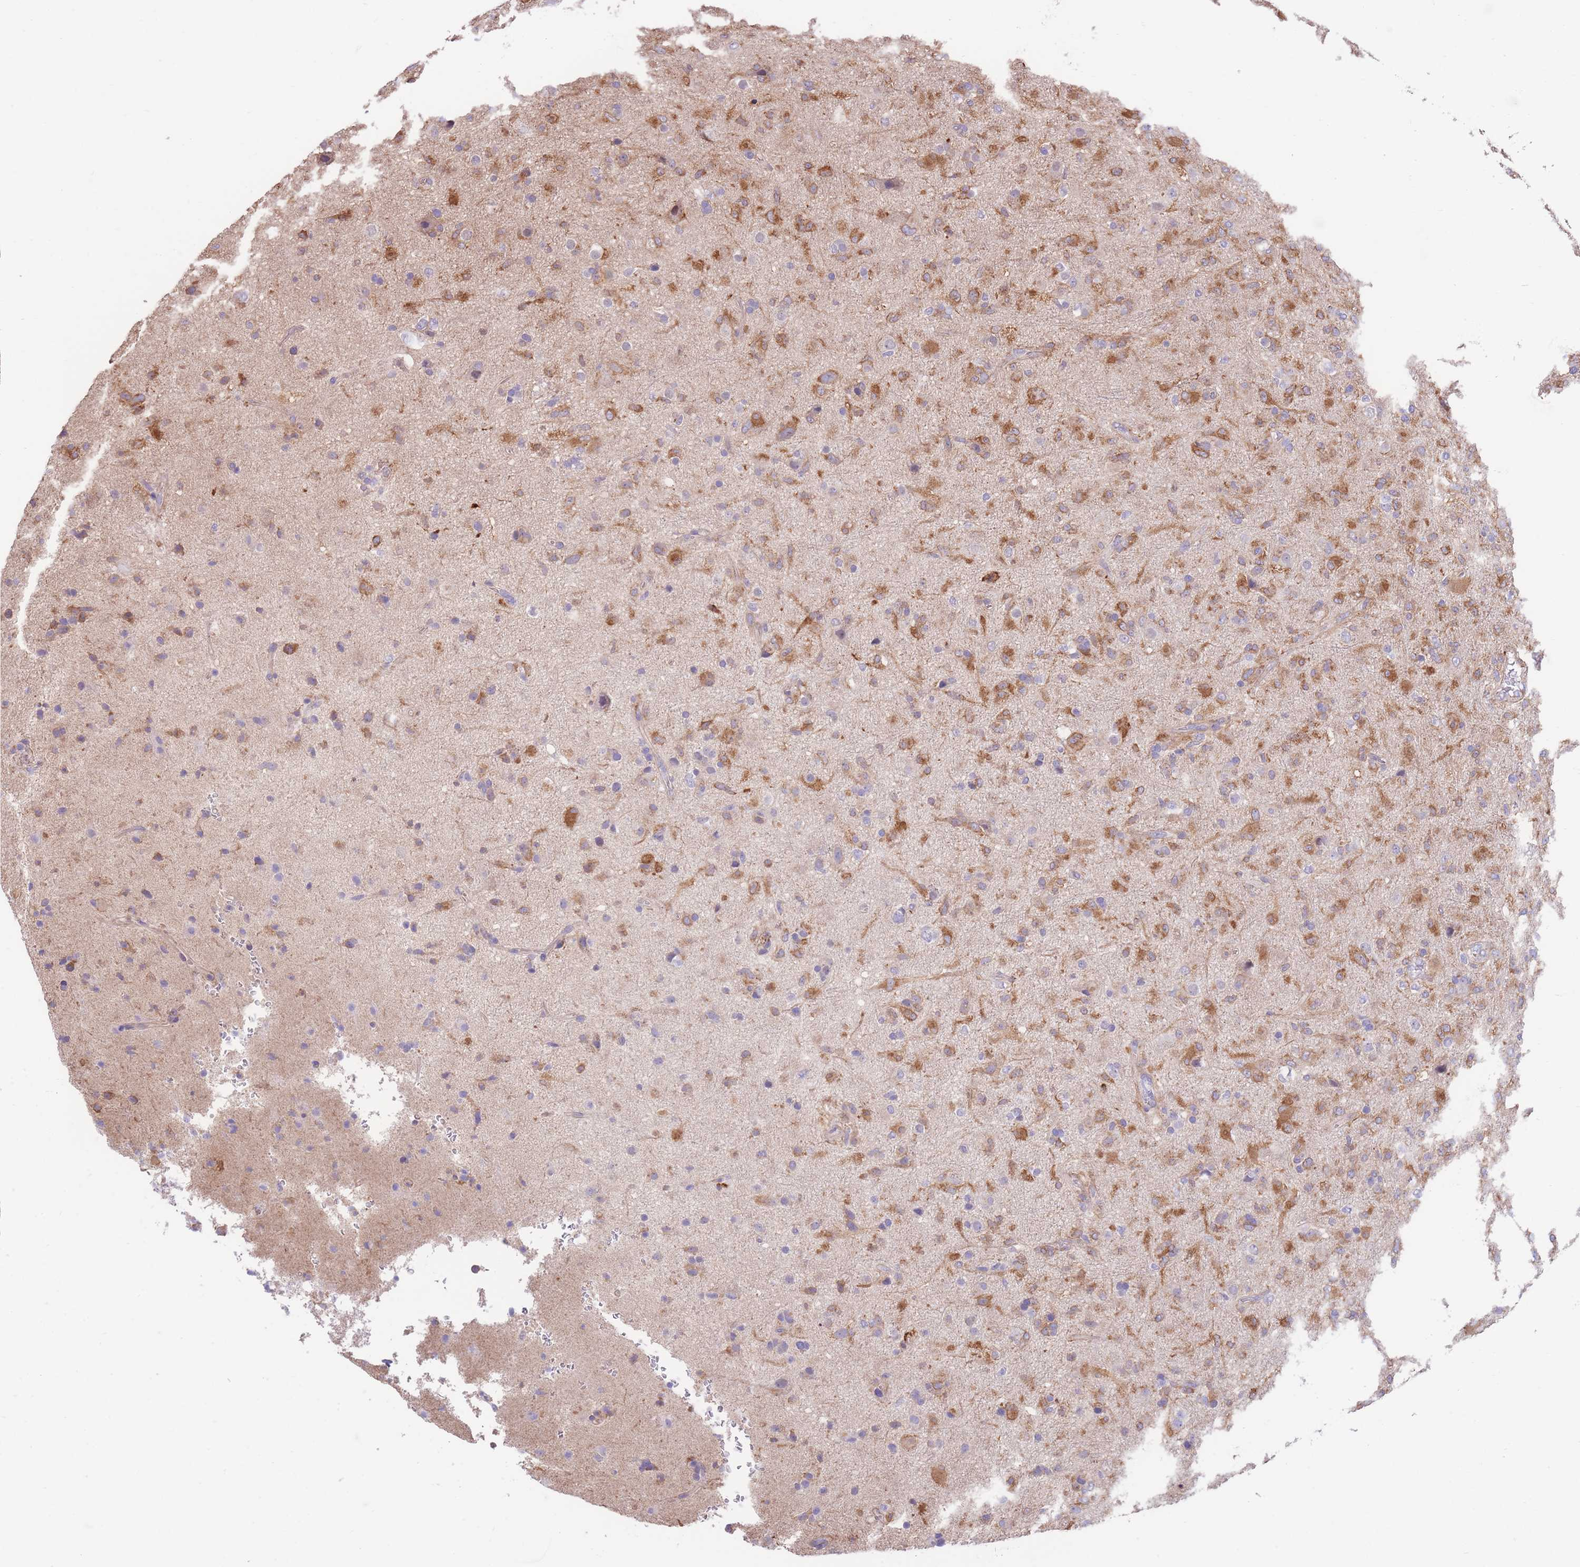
{"staining": {"intensity": "moderate", "quantity": "25%-75%", "location": "cytoplasmic/membranous"}, "tissue": "glioma", "cell_type": "Tumor cells", "image_type": "cancer", "snomed": [{"axis": "morphology", "description": "Glioma, malignant, Low grade"}, {"axis": "topography", "description": "Brain"}], "caption": "DAB (3,3'-diaminobenzidine) immunohistochemical staining of human glioma displays moderate cytoplasmic/membranous protein positivity in about 25%-75% of tumor cells.", "gene": "LRRN4CL", "patient": {"sex": "male", "age": 65}}